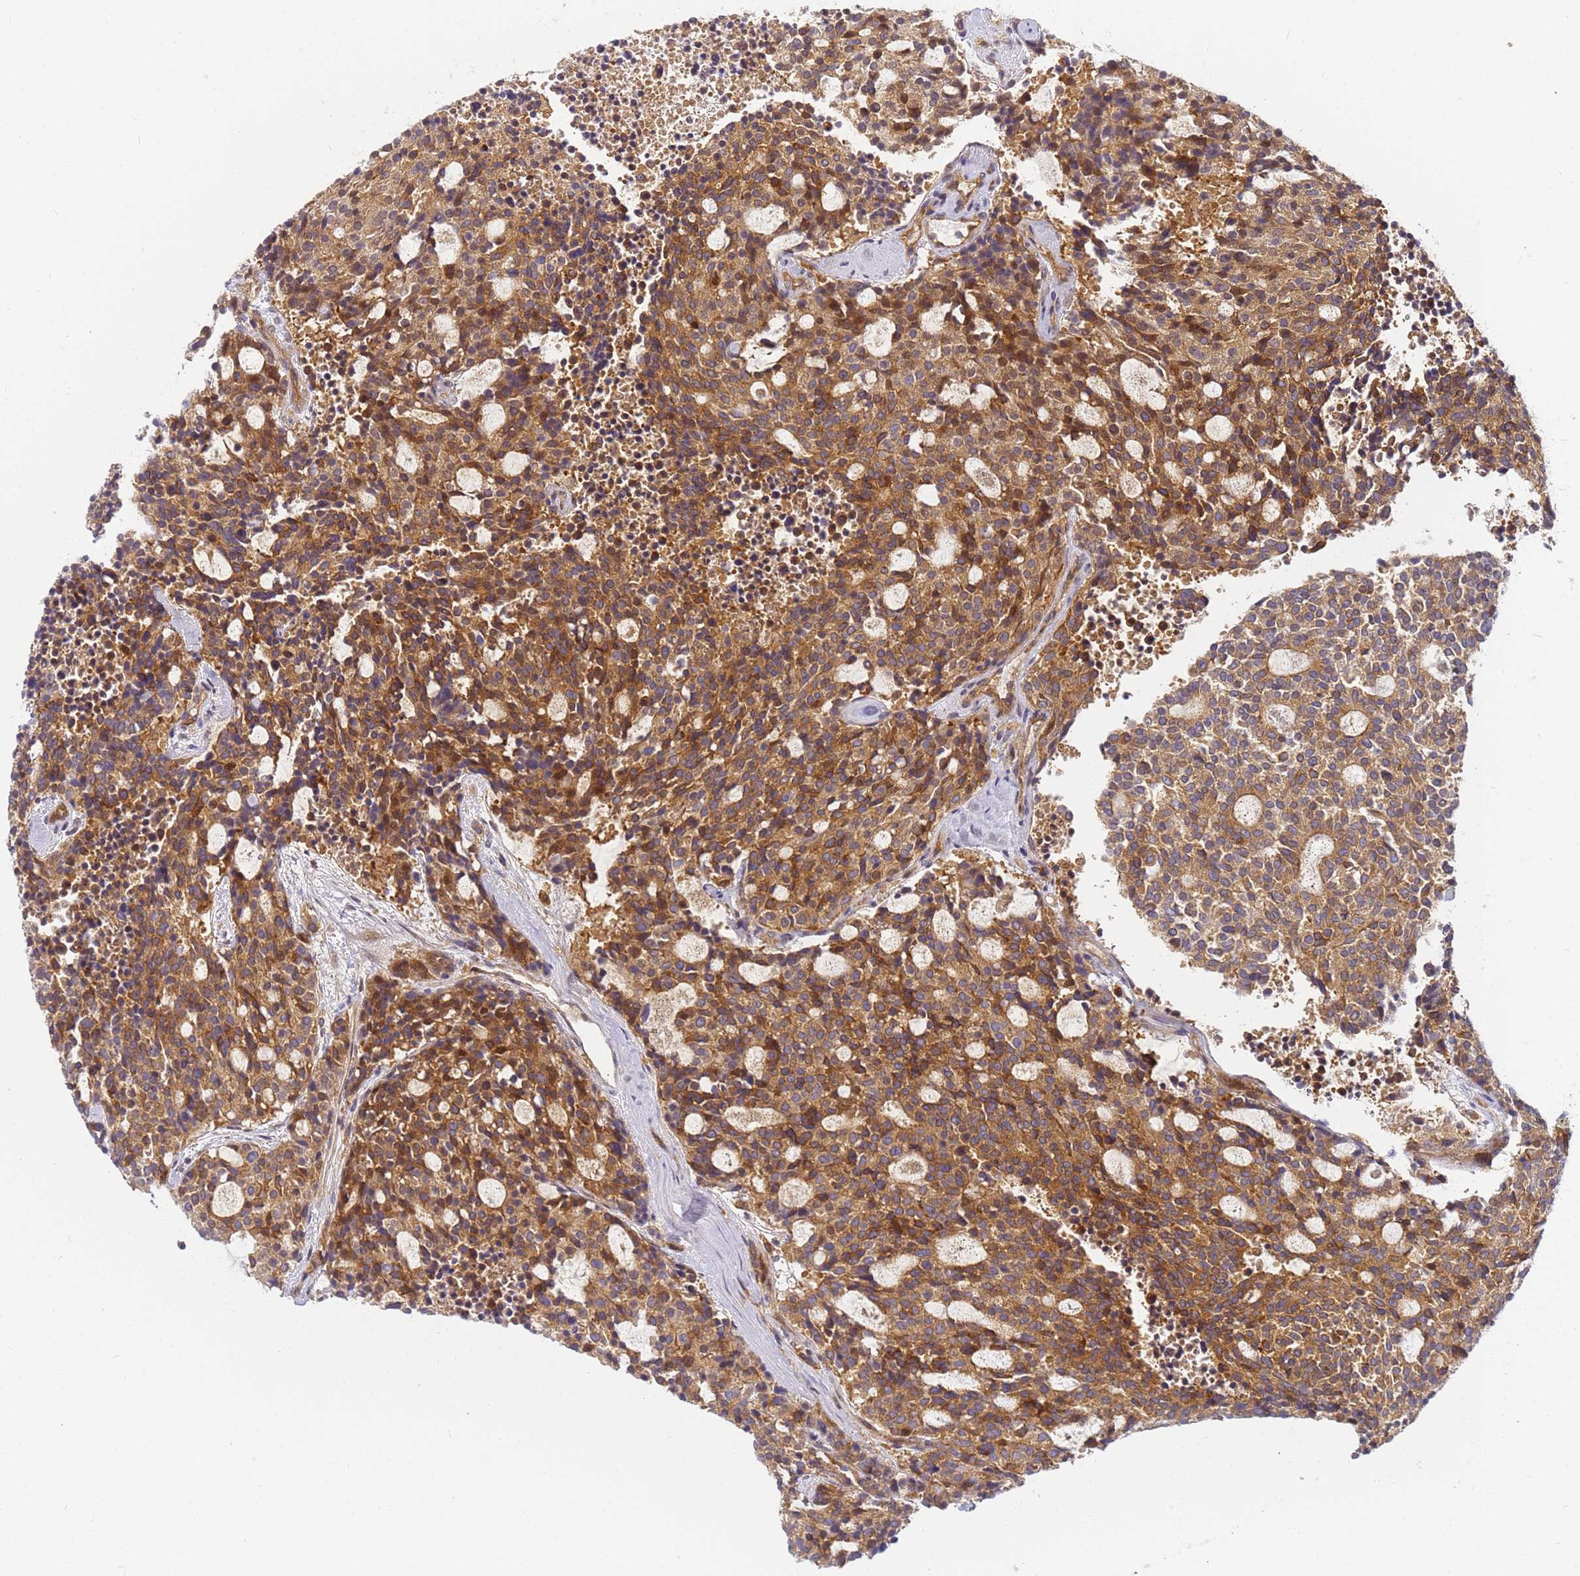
{"staining": {"intensity": "moderate", "quantity": ">75%", "location": "cytoplasmic/membranous"}, "tissue": "carcinoid", "cell_type": "Tumor cells", "image_type": "cancer", "snomed": [{"axis": "morphology", "description": "Carcinoid, malignant, NOS"}, {"axis": "topography", "description": "Pancreas"}], "caption": "A high-resolution micrograph shows immunohistochemistry (IHC) staining of carcinoid, which reveals moderate cytoplasmic/membranous staining in about >75% of tumor cells.", "gene": "CHM", "patient": {"sex": "female", "age": 54}}